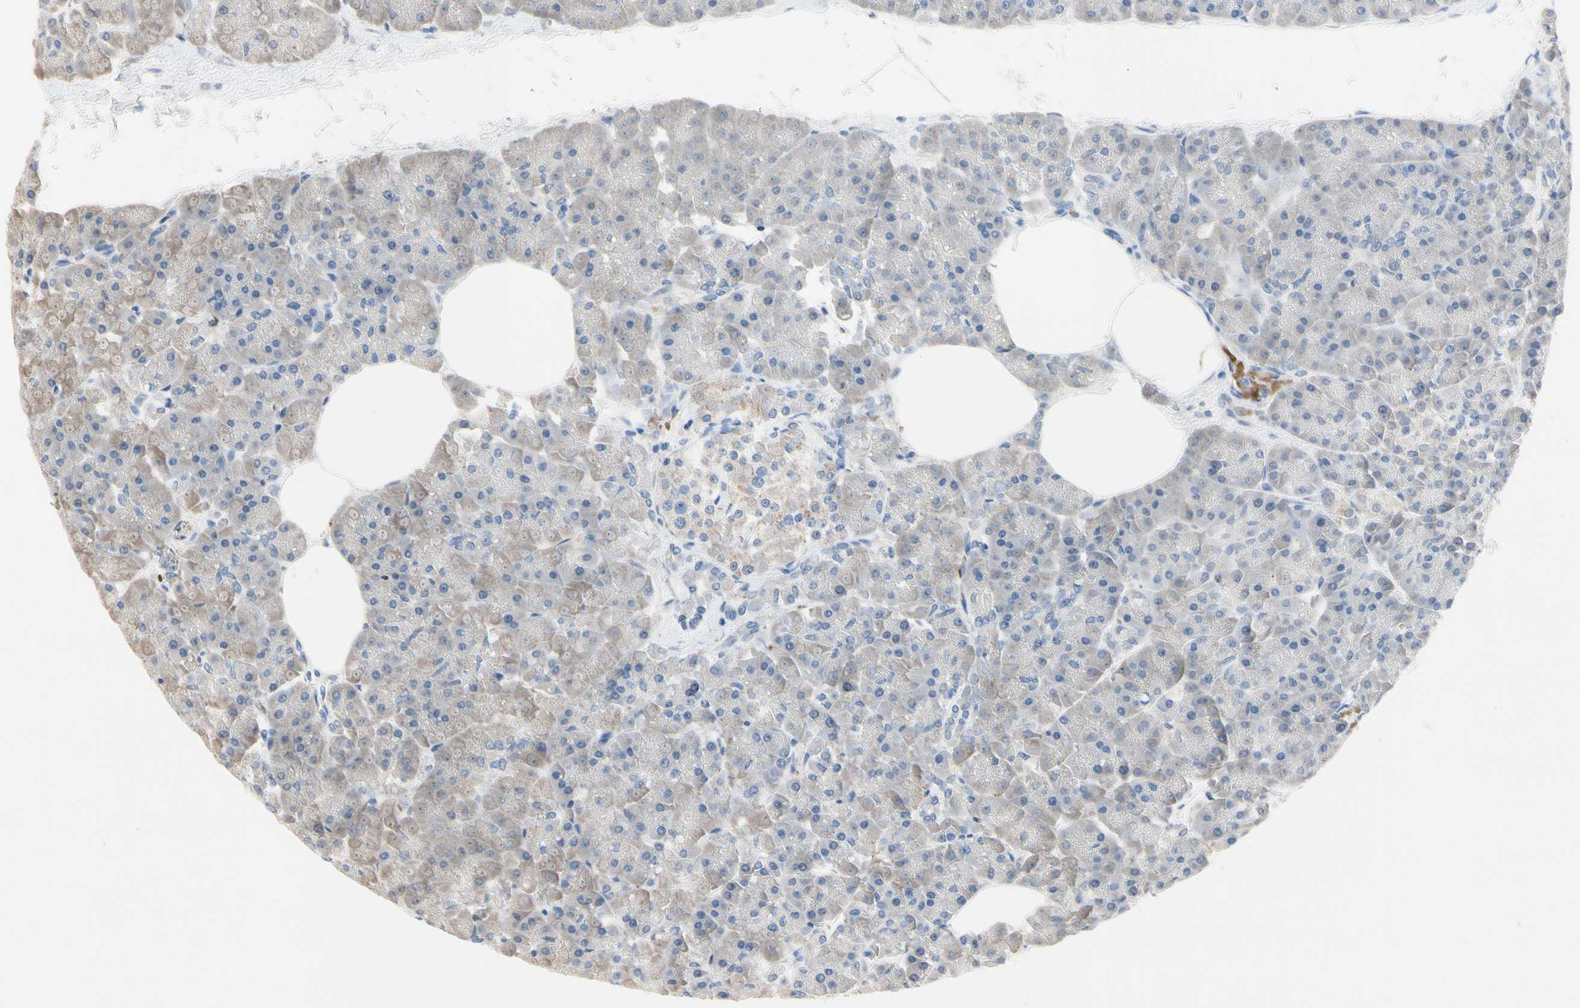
{"staining": {"intensity": "weak", "quantity": "25%-75%", "location": "cytoplasmic/membranous"}, "tissue": "pancreas", "cell_type": "Exocrine glandular cells", "image_type": "normal", "snomed": [{"axis": "morphology", "description": "Normal tissue, NOS"}, {"axis": "topography", "description": "Pancreas"}], "caption": "Pancreas stained with DAB (3,3'-diaminobenzidine) immunohistochemistry (IHC) demonstrates low levels of weak cytoplasmic/membranous staining in approximately 25%-75% of exocrine glandular cells.", "gene": "RETSAT", "patient": {"sex": "female", "age": 70}}